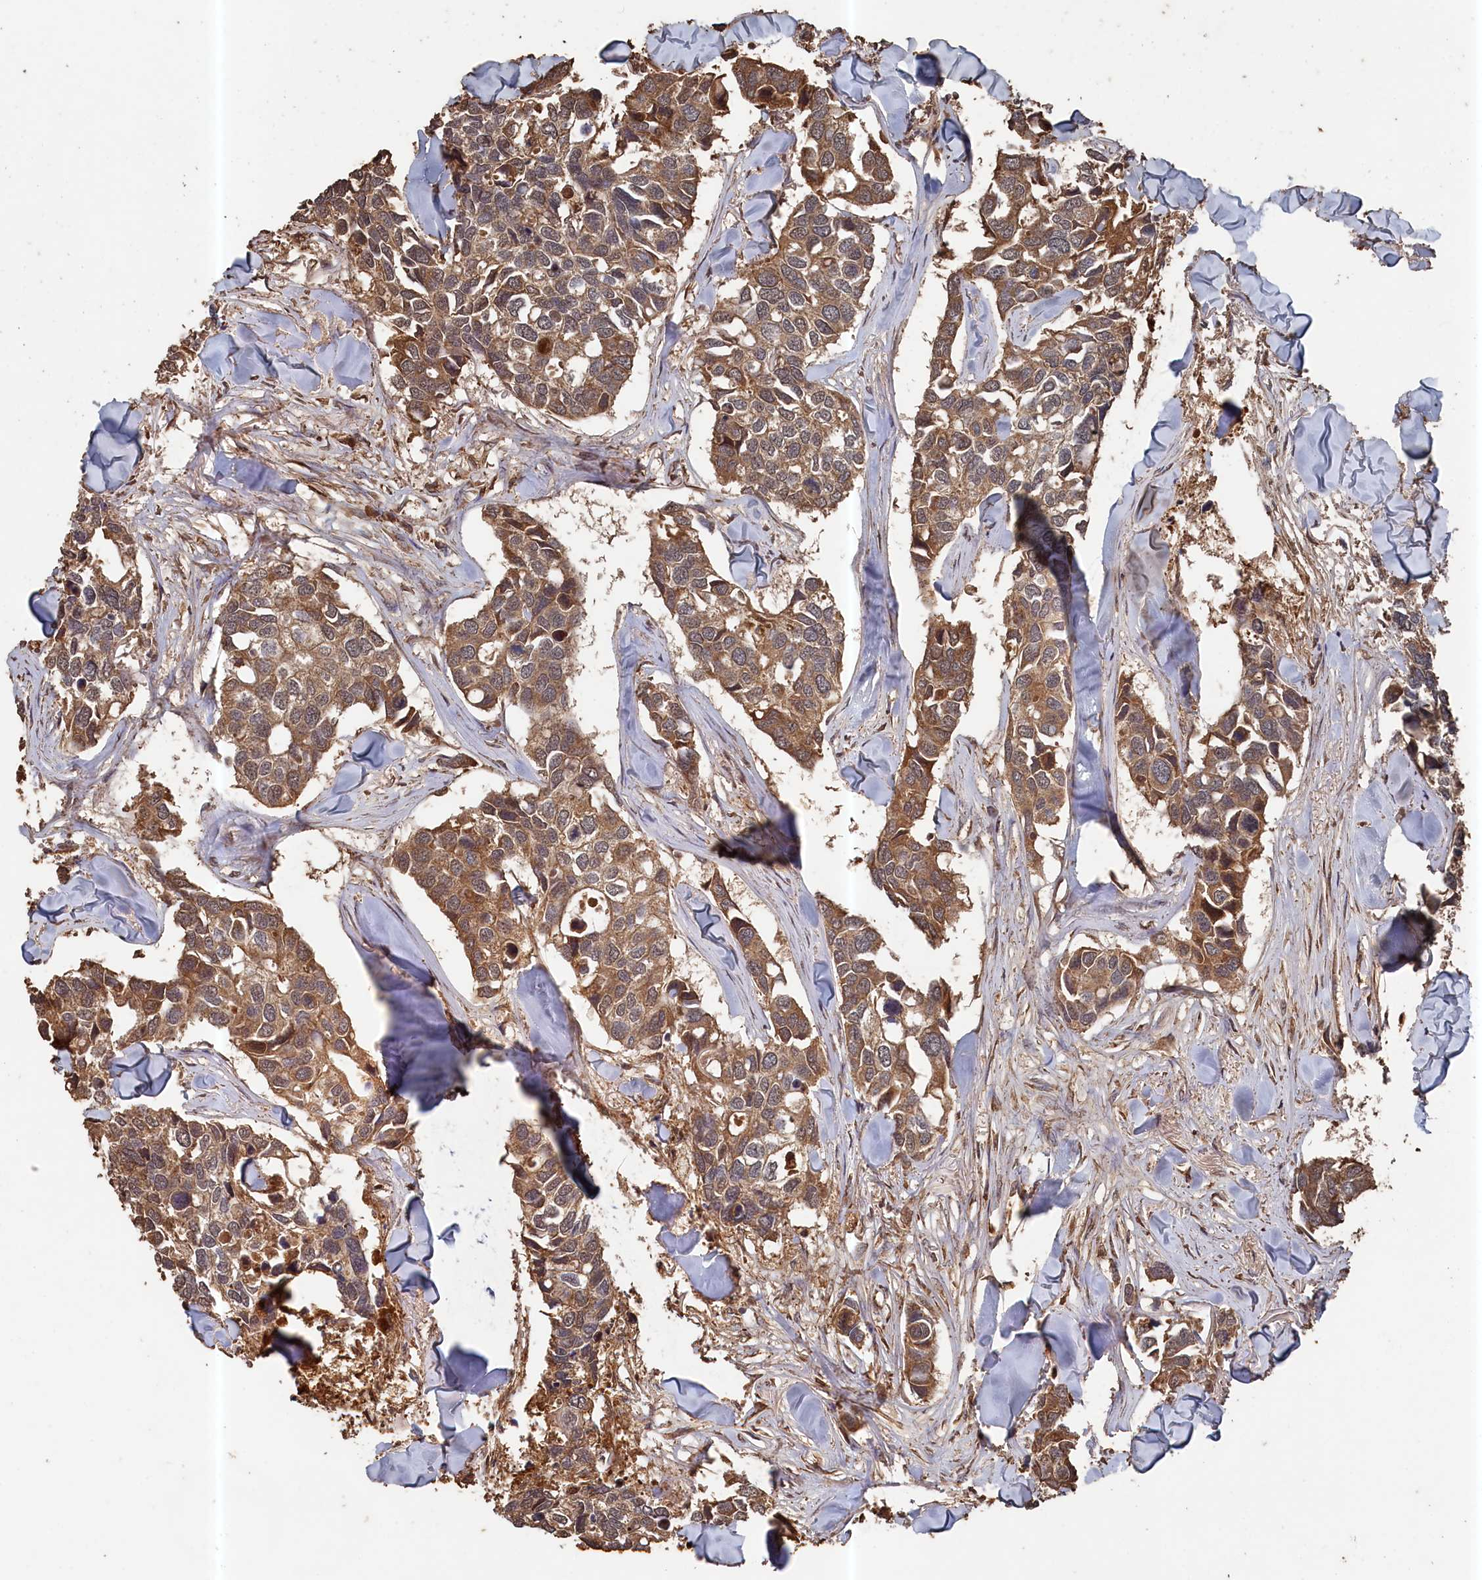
{"staining": {"intensity": "moderate", "quantity": ">75%", "location": "cytoplasmic/membranous"}, "tissue": "breast cancer", "cell_type": "Tumor cells", "image_type": "cancer", "snomed": [{"axis": "morphology", "description": "Duct carcinoma"}, {"axis": "topography", "description": "Breast"}], "caption": "Tumor cells display medium levels of moderate cytoplasmic/membranous positivity in about >75% of cells in breast invasive ductal carcinoma.", "gene": "SNX33", "patient": {"sex": "female", "age": 83}}